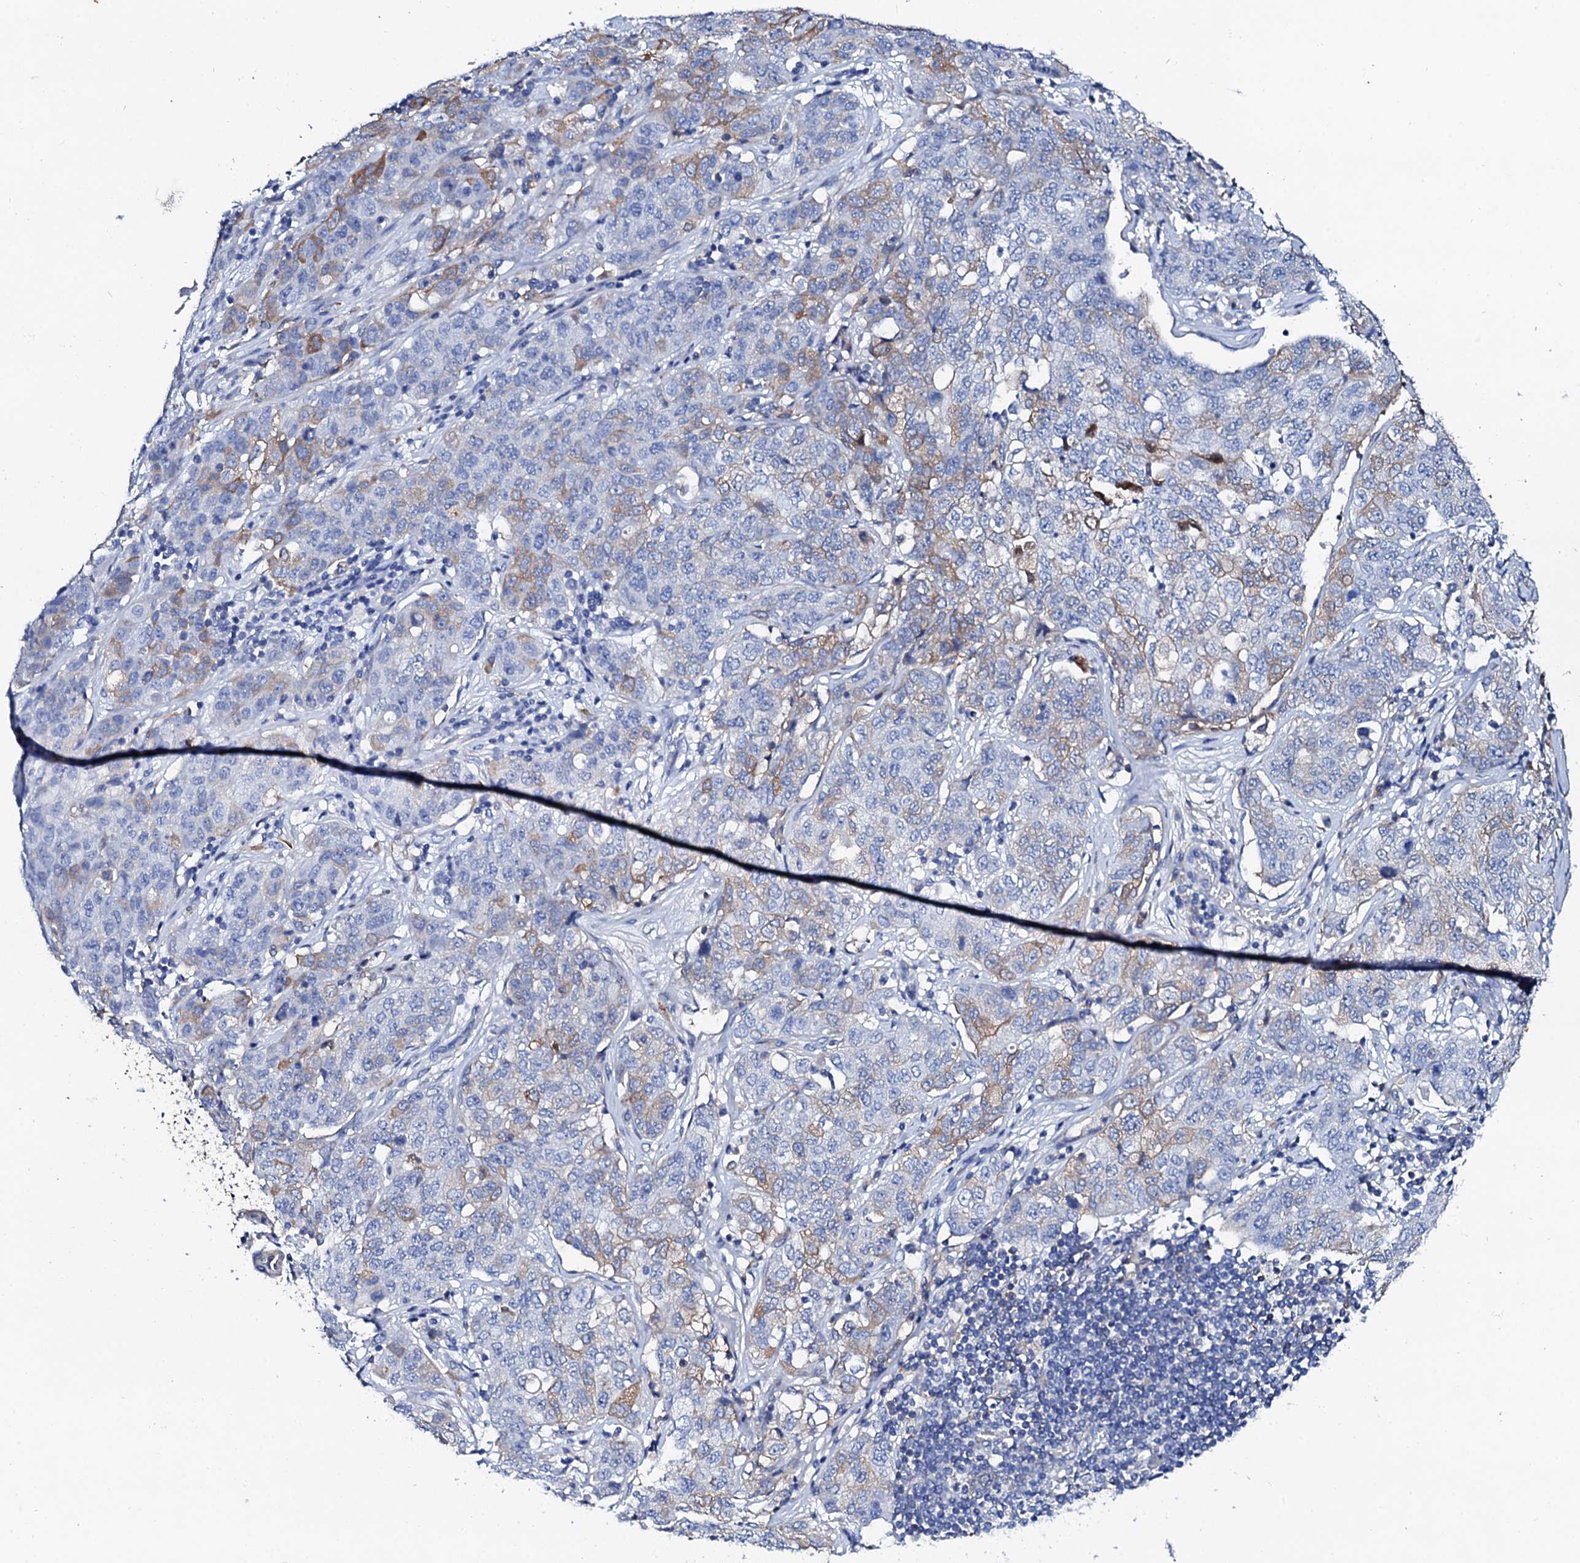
{"staining": {"intensity": "weak", "quantity": "<25%", "location": "cytoplasmic/membranous"}, "tissue": "stomach cancer", "cell_type": "Tumor cells", "image_type": "cancer", "snomed": [{"axis": "morphology", "description": "Normal tissue, NOS"}, {"axis": "morphology", "description": "Adenocarcinoma, NOS"}, {"axis": "topography", "description": "Lymph node"}, {"axis": "topography", "description": "Stomach"}], "caption": "Stomach cancer (adenocarcinoma) was stained to show a protein in brown. There is no significant expression in tumor cells. (DAB (3,3'-diaminobenzidine) immunohistochemistry, high magnification).", "gene": "GLB1L3", "patient": {"sex": "male", "age": 48}}